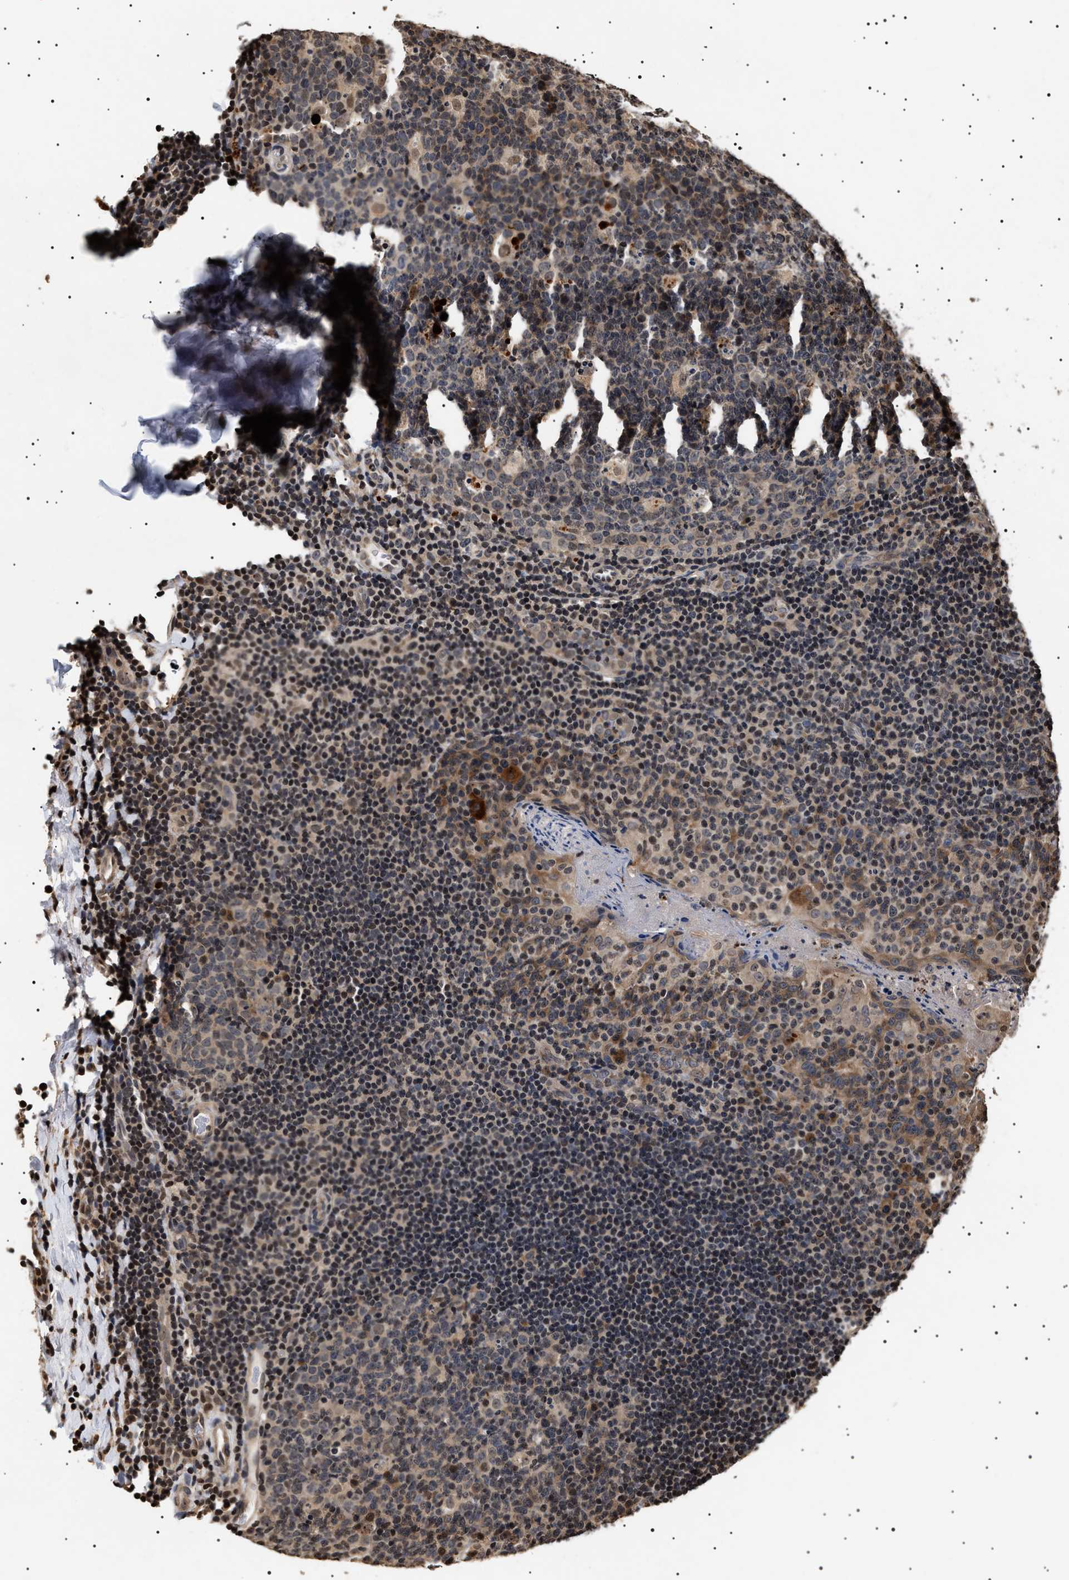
{"staining": {"intensity": "weak", "quantity": "25%-75%", "location": "cytoplasmic/membranous,nuclear"}, "tissue": "tonsil", "cell_type": "Germinal center cells", "image_type": "normal", "snomed": [{"axis": "morphology", "description": "Normal tissue, NOS"}, {"axis": "topography", "description": "Tonsil"}], "caption": "Immunohistochemical staining of normal human tonsil displays 25%-75% levels of weak cytoplasmic/membranous,nuclear protein staining in approximately 25%-75% of germinal center cells. Nuclei are stained in blue.", "gene": "KIF21A", "patient": {"sex": "male", "age": 17}}